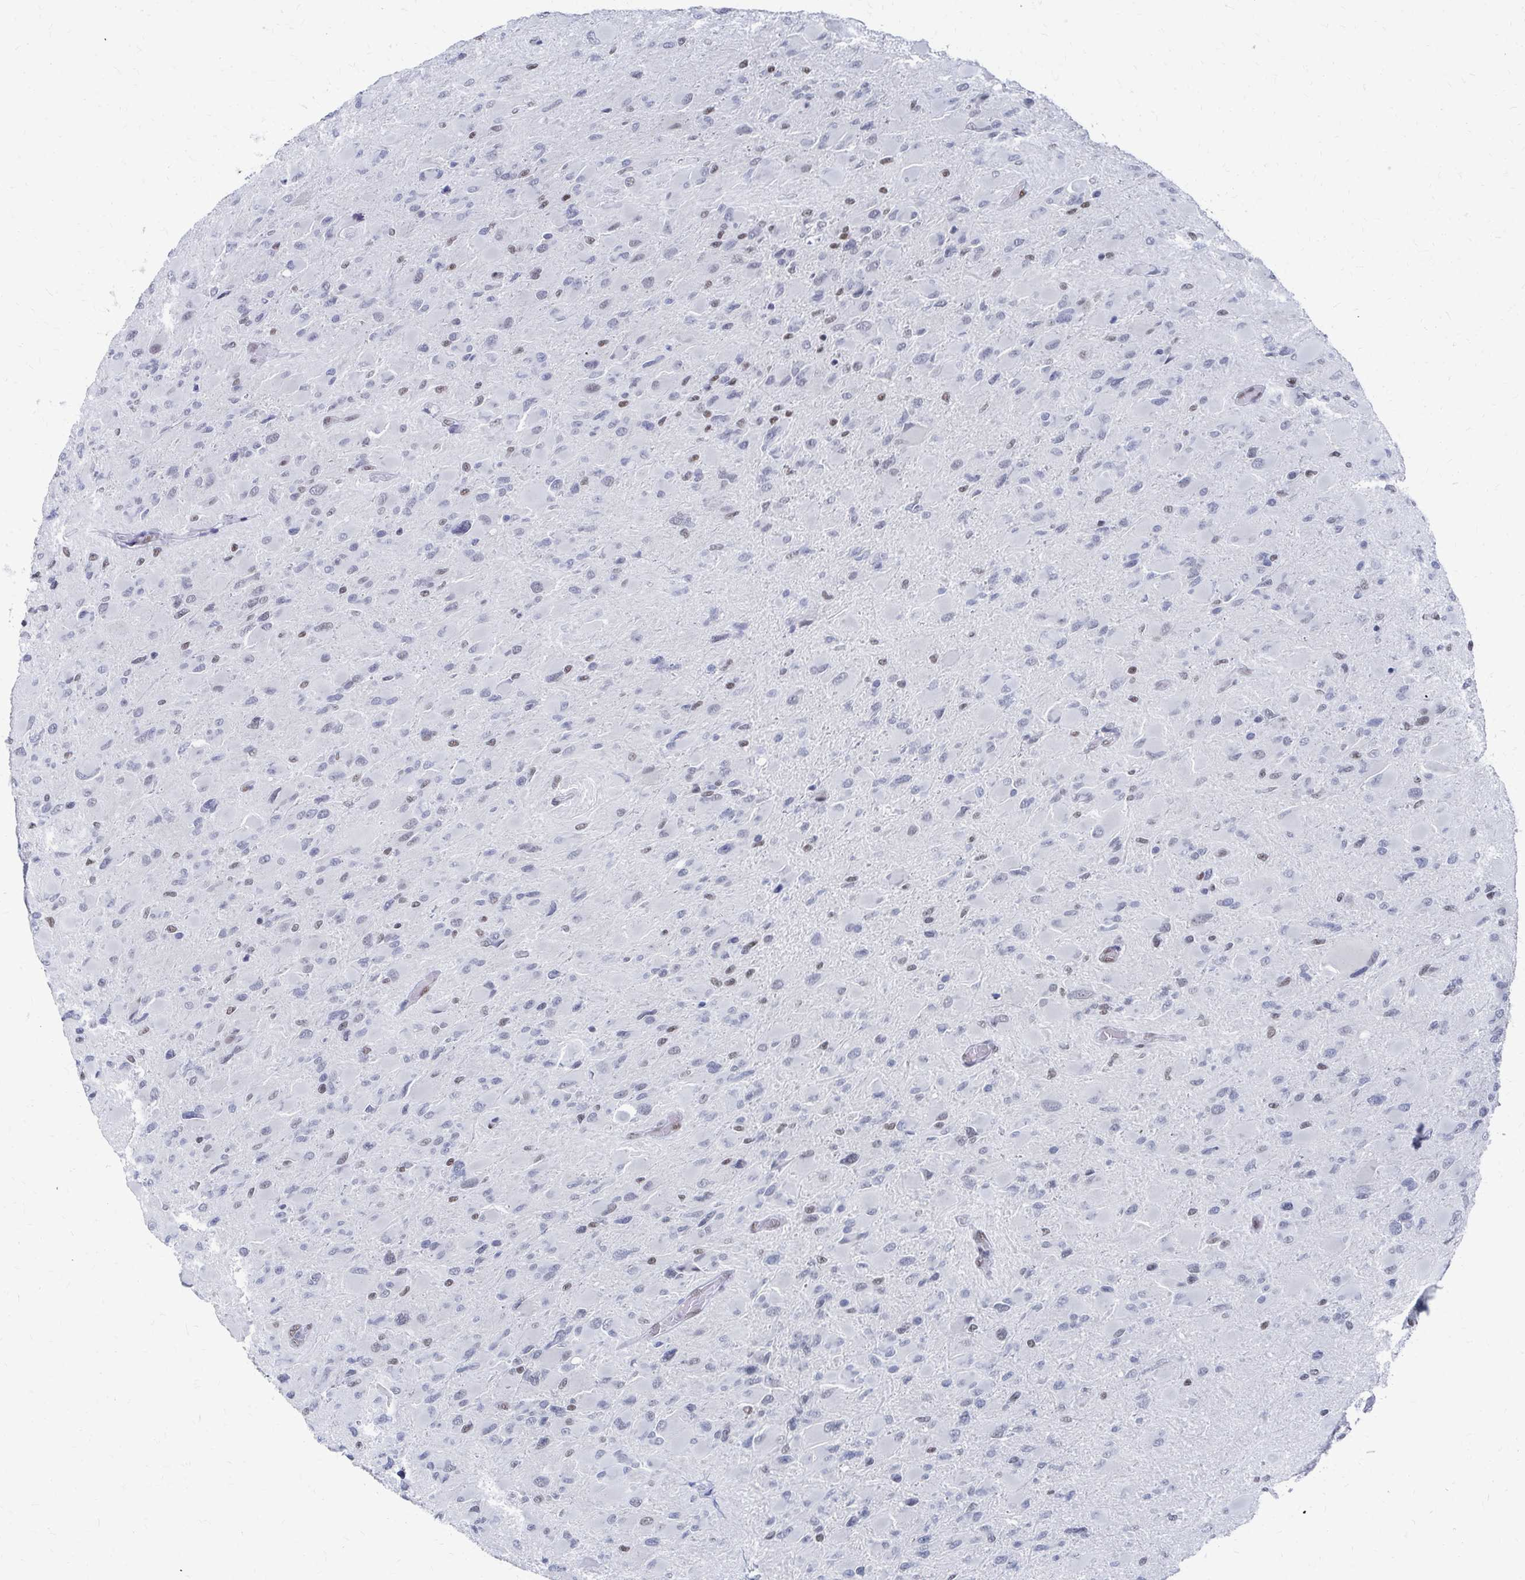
{"staining": {"intensity": "negative", "quantity": "none", "location": "none"}, "tissue": "glioma", "cell_type": "Tumor cells", "image_type": "cancer", "snomed": [{"axis": "morphology", "description": "Glioma, malignant, High grade"}, {"axis": "topography", "description": "Cerebral cortex"}], "caption": "Immunohistochemistry of glioma displays no positivity in tumor cells. (DAB (3,3'-diaminobenzidine) immunohistochemistry (IHC) visualized using brightfield microscopy, high magnification).", "gene": "CDIN1", "patient": {"sex": "female", "age": 36}}